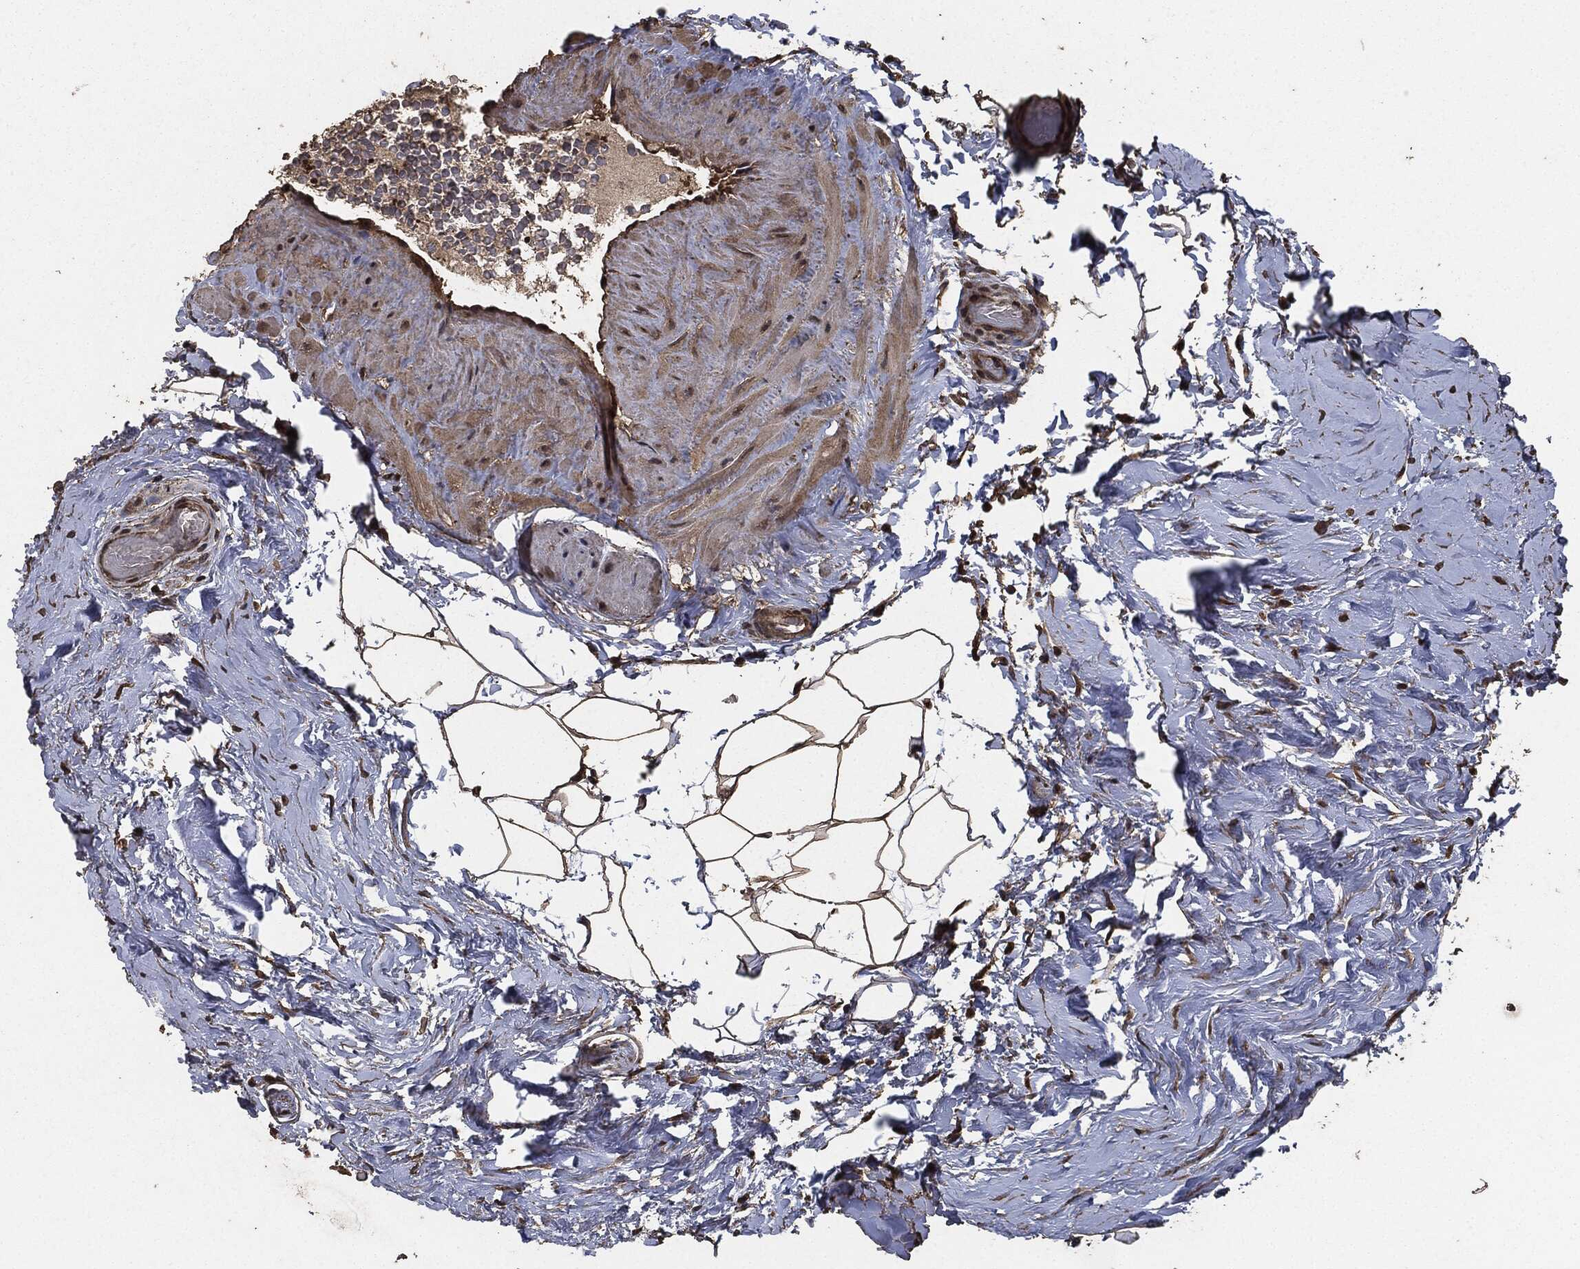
{"staining": {"intensity": "moderate", "quantity": ">75%", "location": "cytoplasmic/membranous"}, "tissue": "adipose tissue", "cell_type": "Adipocytes", "image_type": "normal", "snomed": [{"axis": "morphology", "description": "Normal tissue, NOS"}, {"axis": "topography", "description": "Soft tissue"}, {"axis": "topography", "description": "Vascular tissue"}], "caption": "Brown immunohistochemical staining in benign human adipose tissue displays moderate cytoplasmic/membranous expression in approximately >75% of adipocytes. The staining was performed using DAB to visualize the protein expression in brown, while the nuclei were stained in blue with hematoxylin (Magnification: 20x).", "gene": "AKT1S1", "patient": {"sex": "male", "age": 41}}